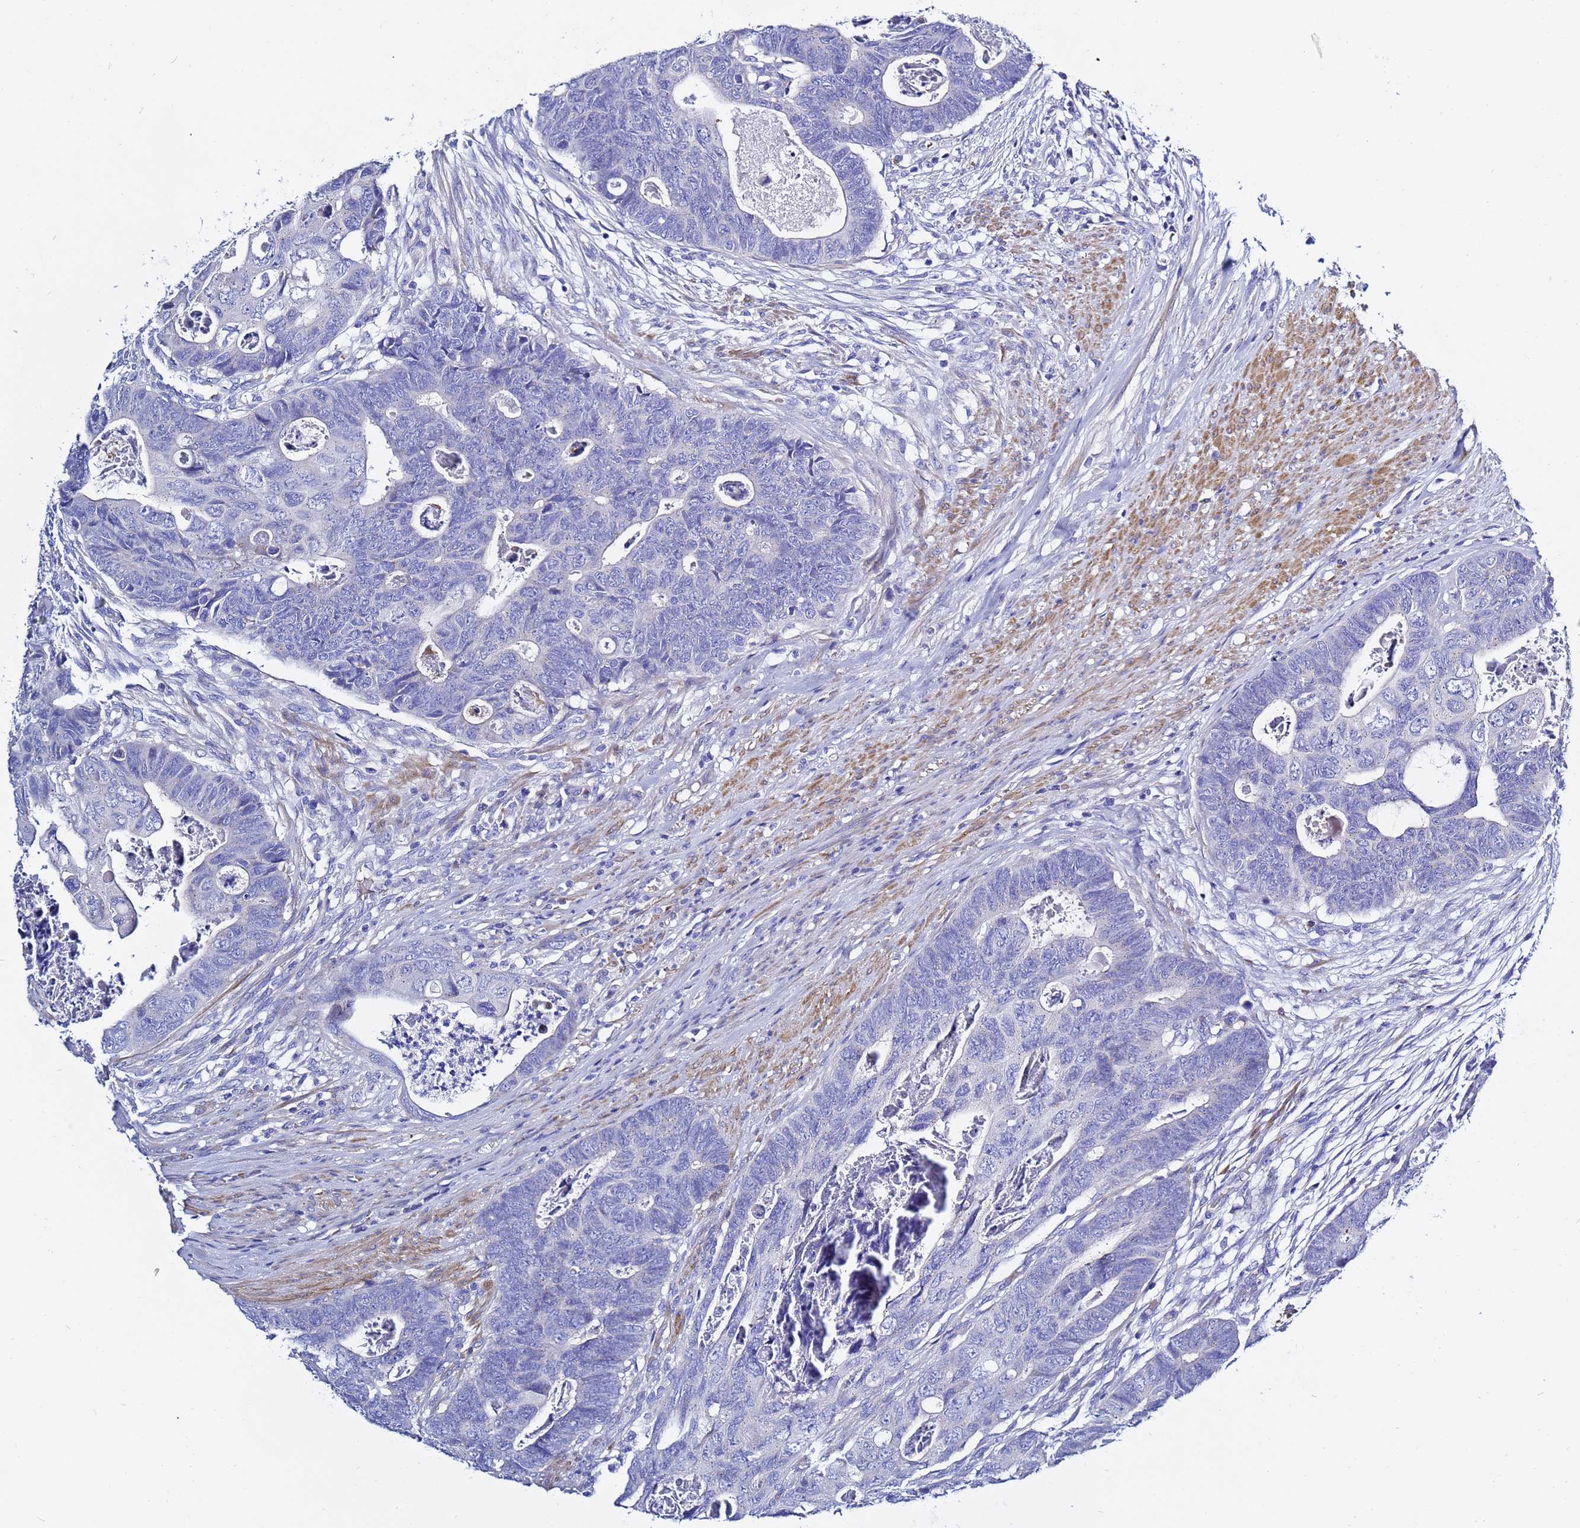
{"staining": {"intensity": "negative", "quantity": "none", "location": "none"}, "tissue": "colorectal cancer", "cell_type": "Tumor cells", "image_type": "cancer", "snomed": [{"axis": "morphology", "description": "Adenocarcinoma, NOS"}, {"axis": "topography", "description": "Rectum"}], "caption": "A high-resolution photomicrograph shows IHC staining of colorectal cancer, which reveals no significant positivity in tumor cells.", "gene": "USP18", "patient": {"sex": "female", "age": 78}}